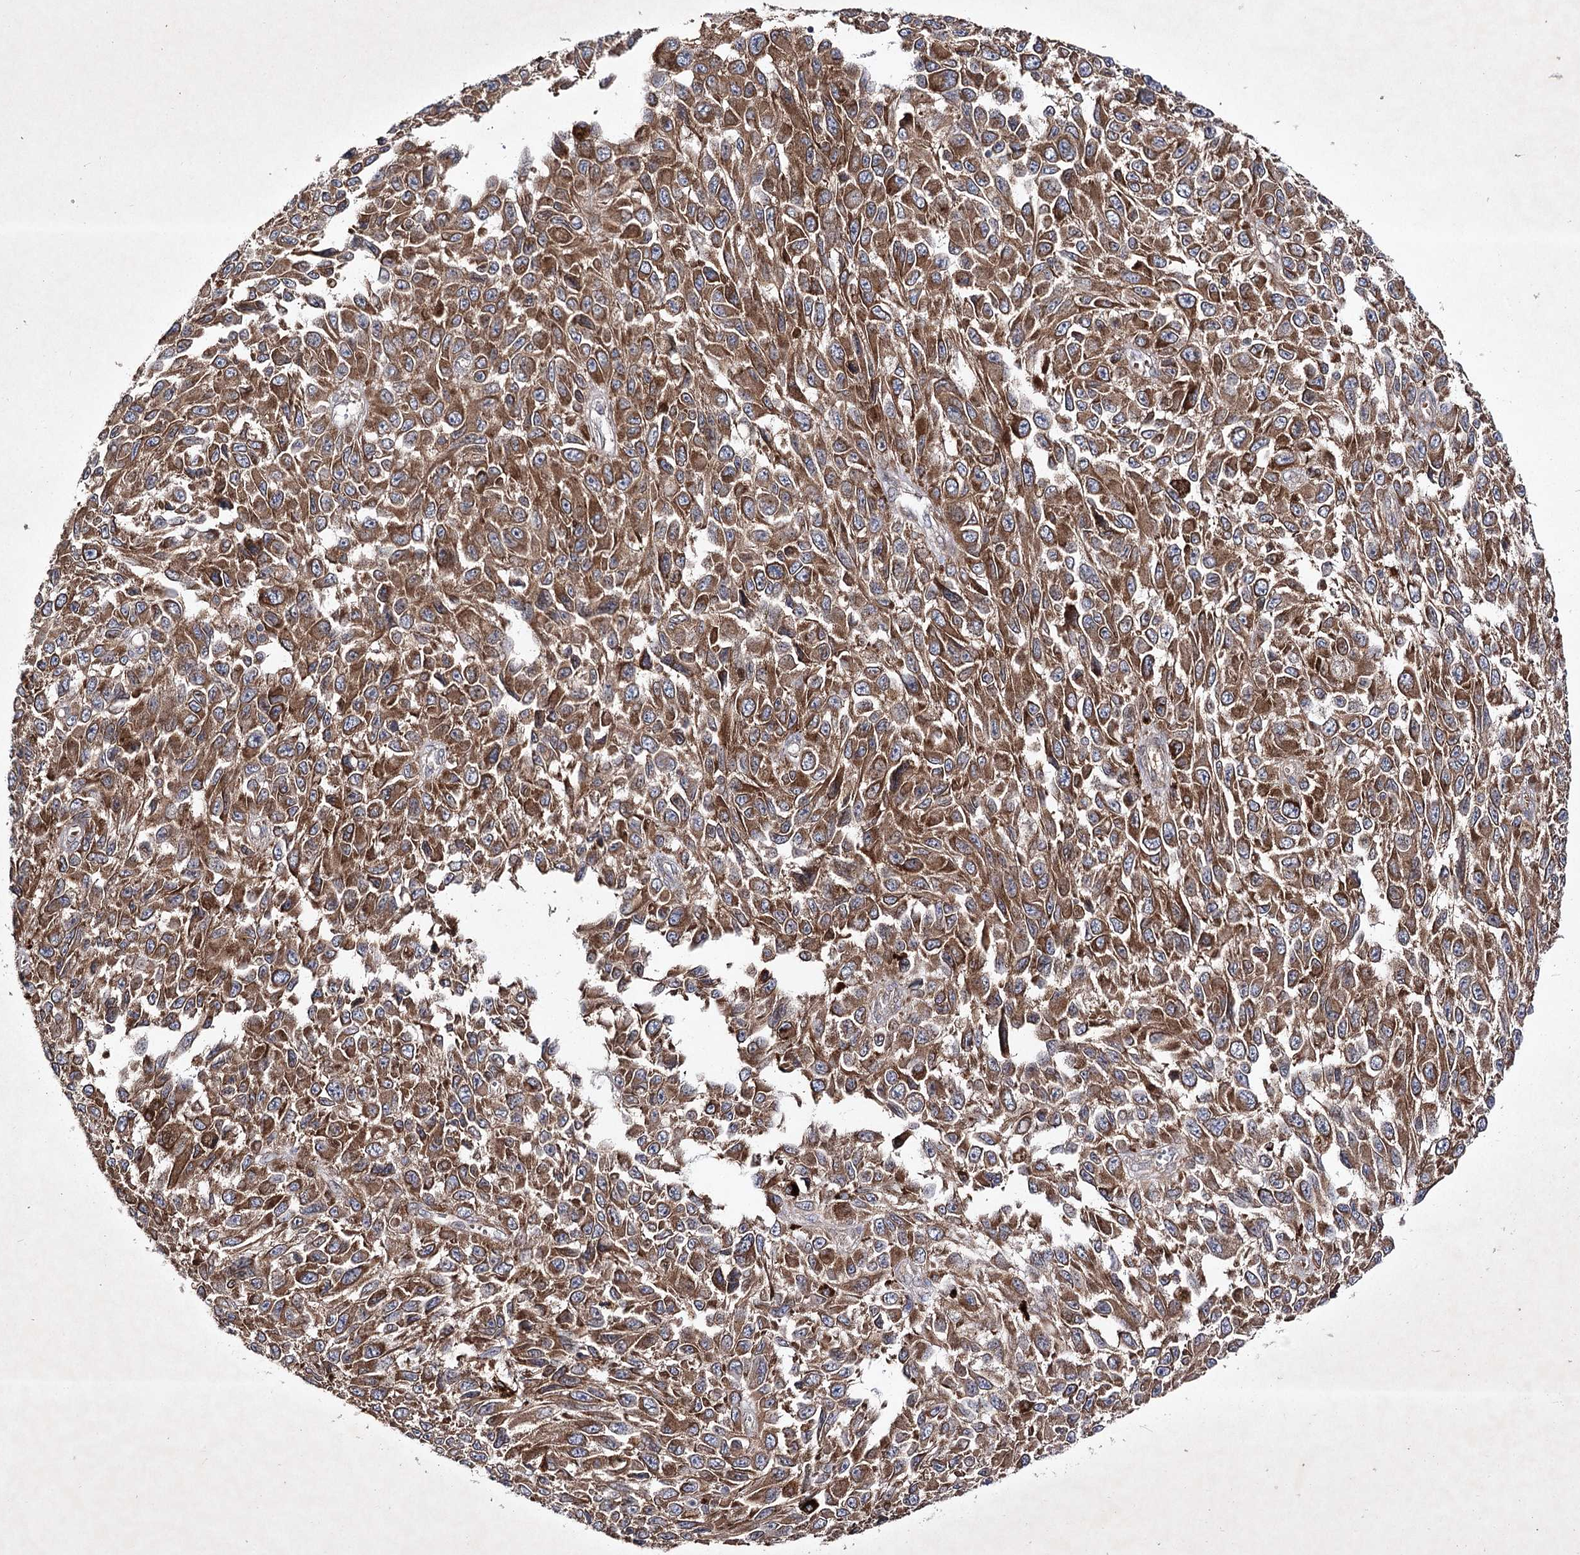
{"staining": {"intensity": "moderate", "quantity": ">75%", "location": "cytoplasmic/membranous"}, "tissue": "melanoma", "cell_type": "Tumor cells", "image_type": "cancer", "snomed": [{"axis": "morphology", "description": "Normal tissue, NOS"}, {"axis": "morphology", "description": "Malignant melanoma, NOS"}, {"axis": "topography", "description": "Skin"}], "caption": "An image showing moderate cytoplasmic/membranous positivity in approximately >75% of tumor cells in malignant melanoma, as visualized by brown immunohistochemical staining.", "gene": "ALG9", "patient": {"sex": "female", "age": 96}}